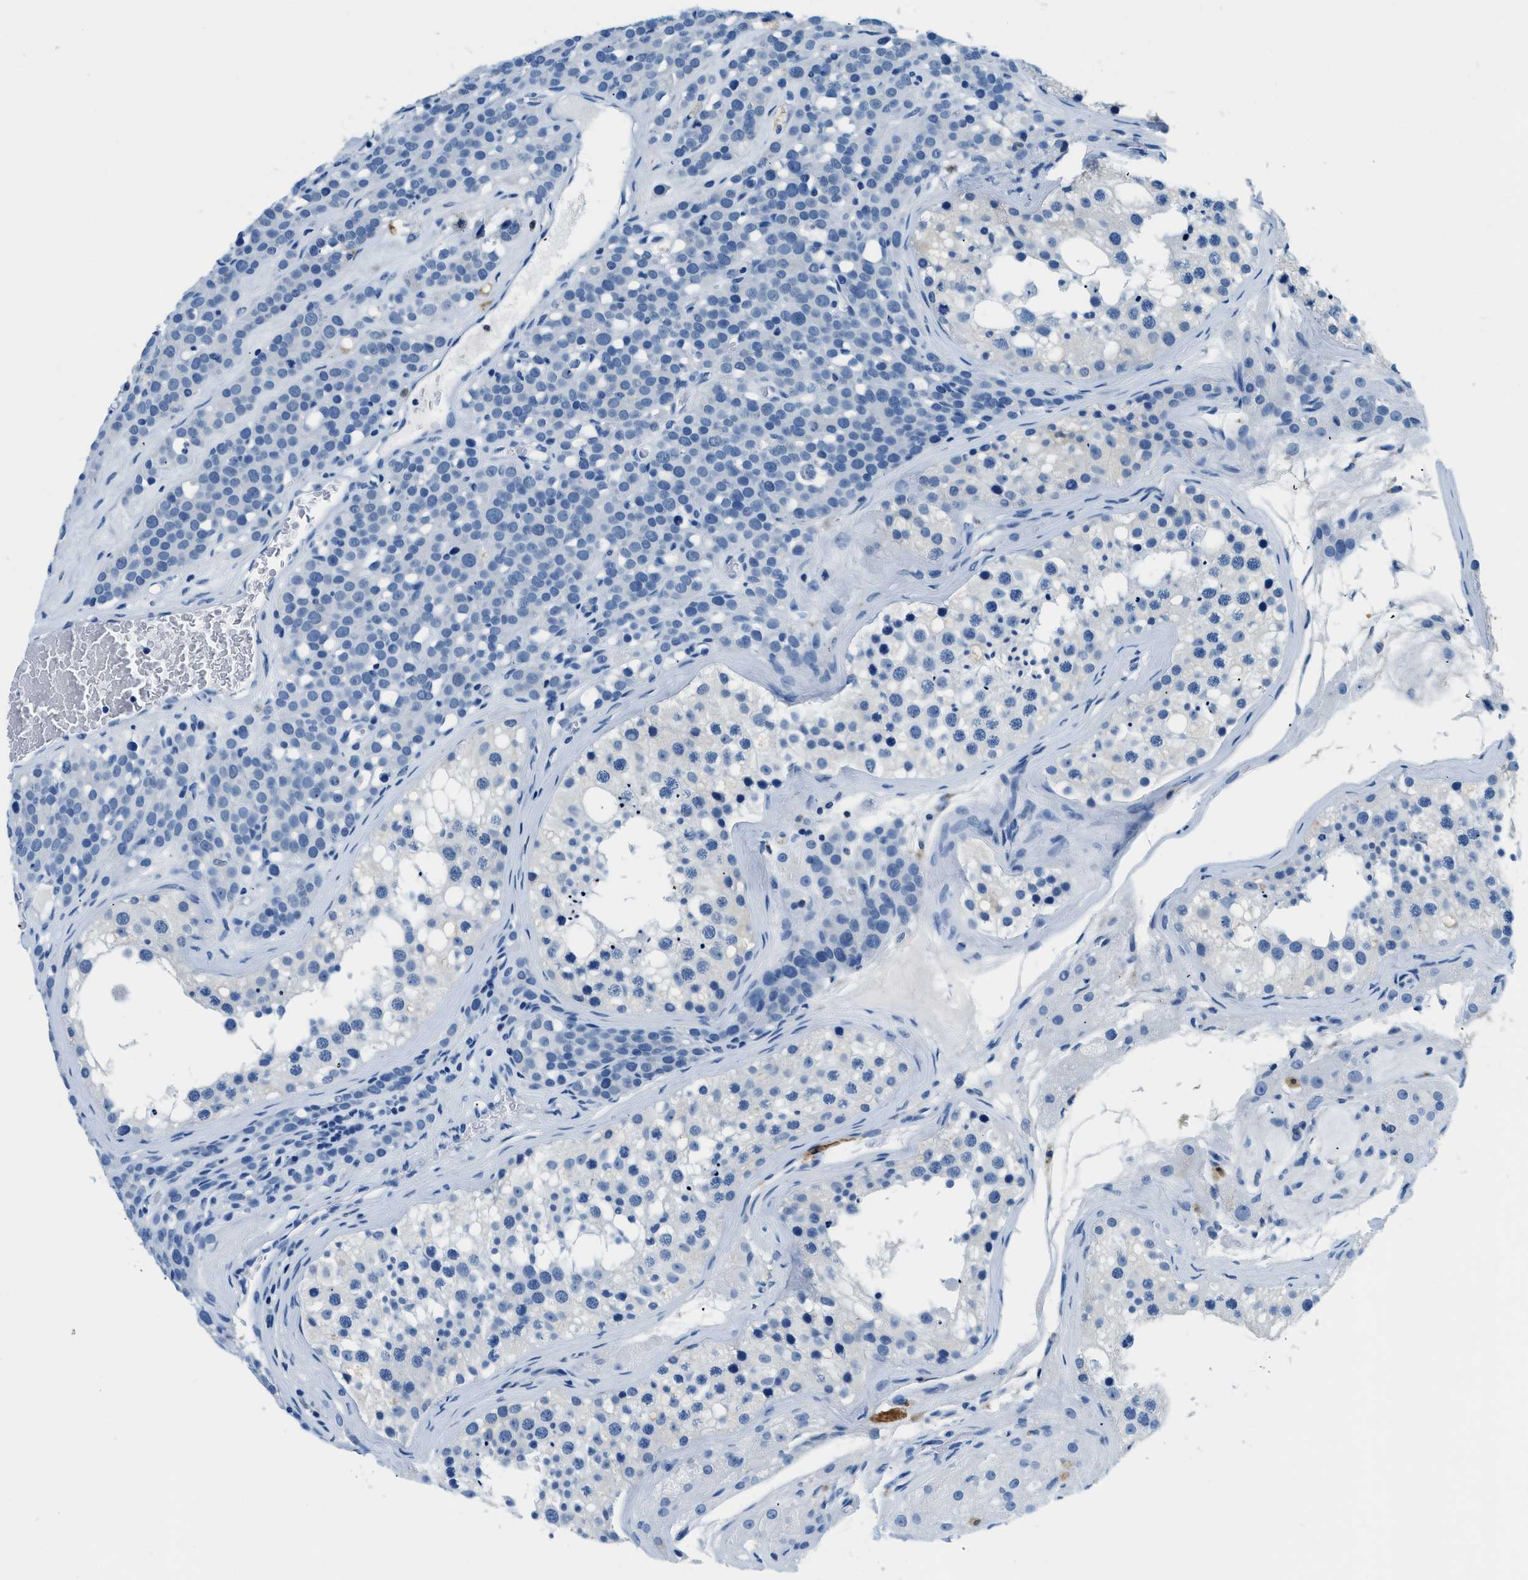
{"staining": {"intensity": "negative", "quantity": "none", "location": "none"}, "tissue": "testis cancer", "cell_type": "Tumor cells", "image_type": "cancer", "snomed": [{"axis": "morphology", "description": "Seminoma, NOS"}, {"axis": "topography", "description": "Testis"}], "caption": "This is a photomicrograph of IHC staining of testis seminoma, which shows no expression in tumor cells.", "gene": "CAPG", "patient": {"sex": "male", "age": 71}}